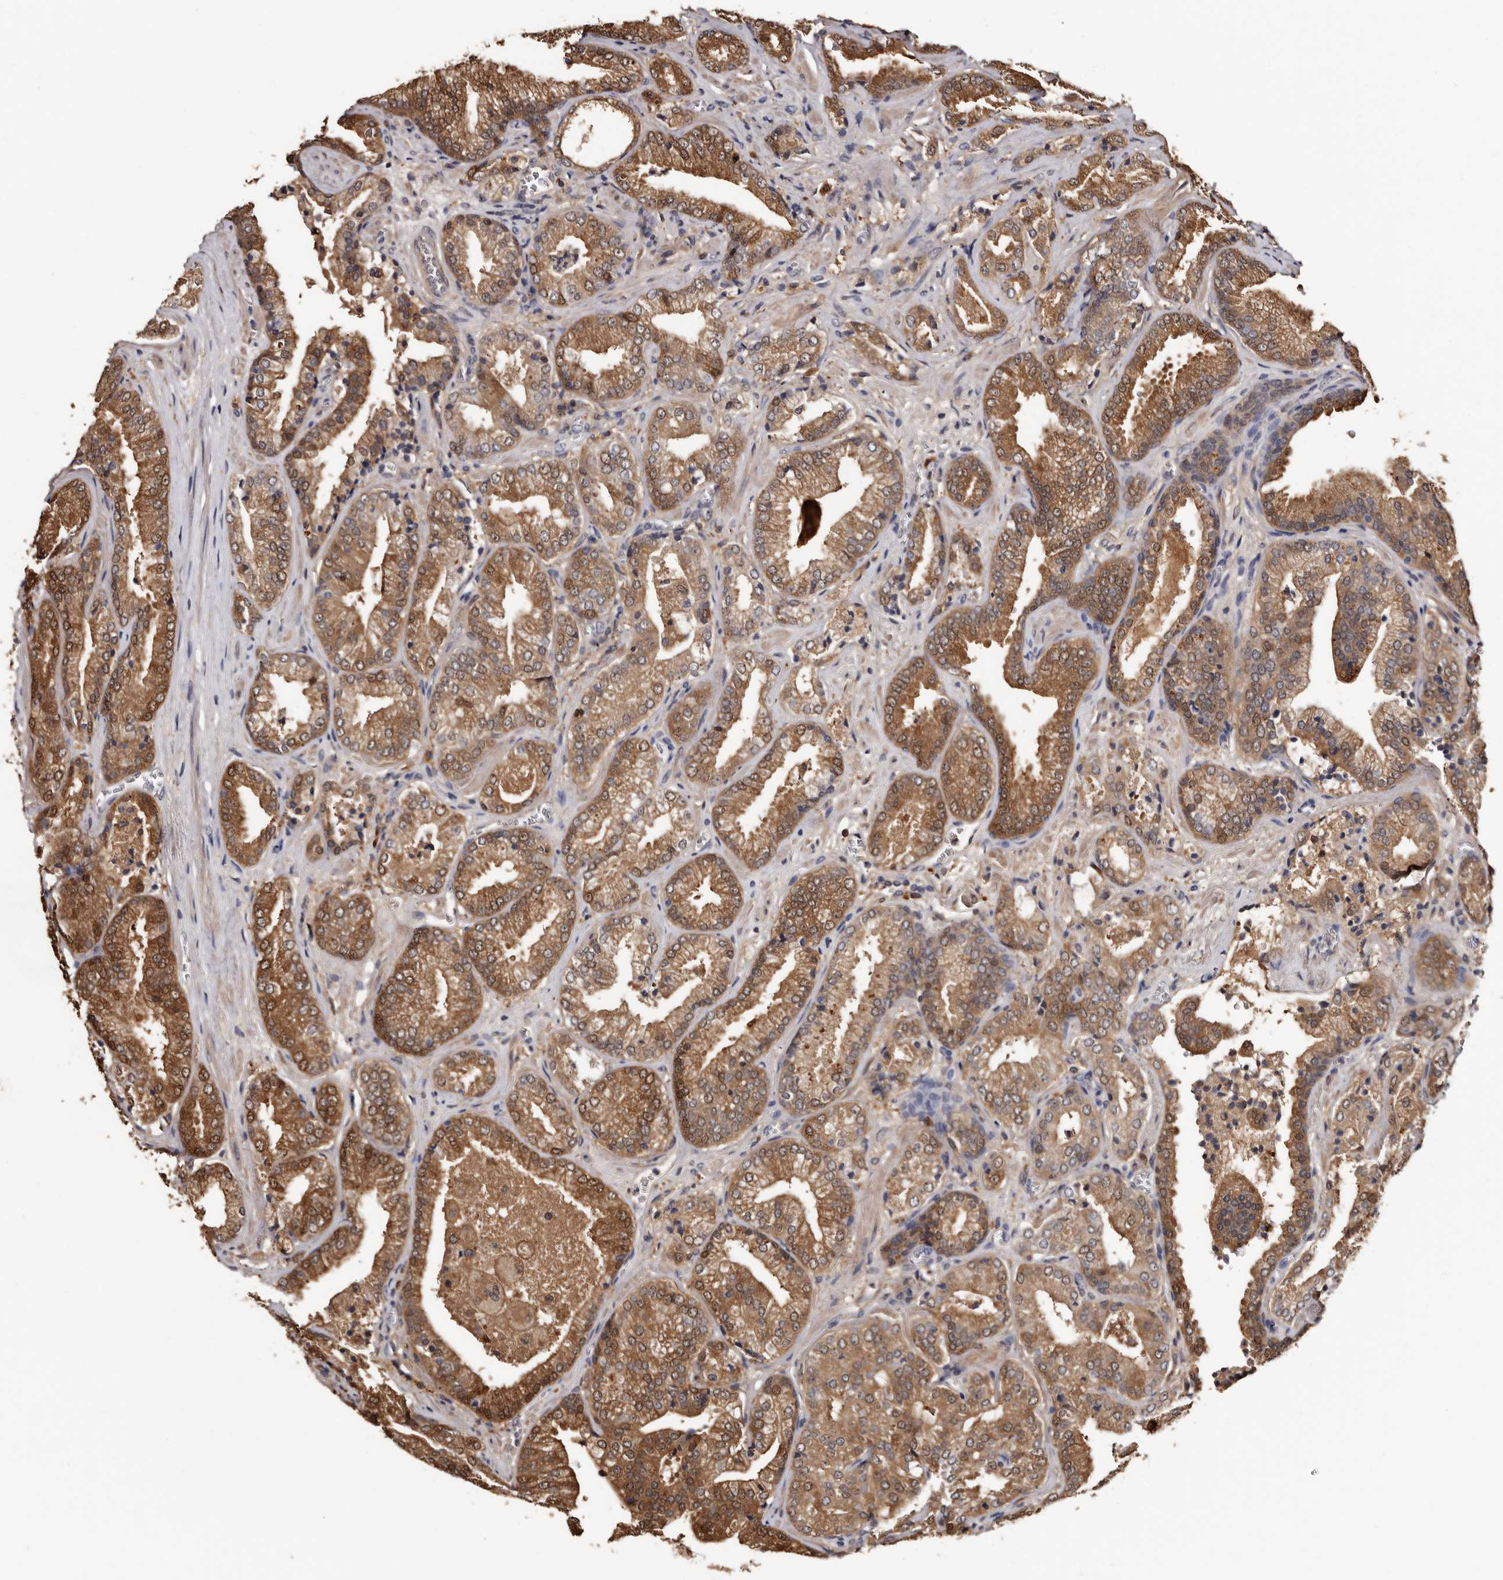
{"staining": {"intensity": "moderate", "quantity": ">75%", "location": "cytoplasmic/membranous,nuclear"}, "tissue": "prostate cancer", "cell_type": "Tumor cells", "image_type": "cancer", "snomed": [{"axis": "morphology", "description": "Adenocarcinoma, Low grade"}, {"axis": "topography", "description": "Prostate"}], "caption": "Immunohistochemical staining of human prostate low-grade adenocarcinoma exhibits moderate cytoplasmic/membranous and nuclear protein positivity in about >75% of tumor cells.", "gene": "DNPH1", "patient": {"sex": "male", "age": 62}}